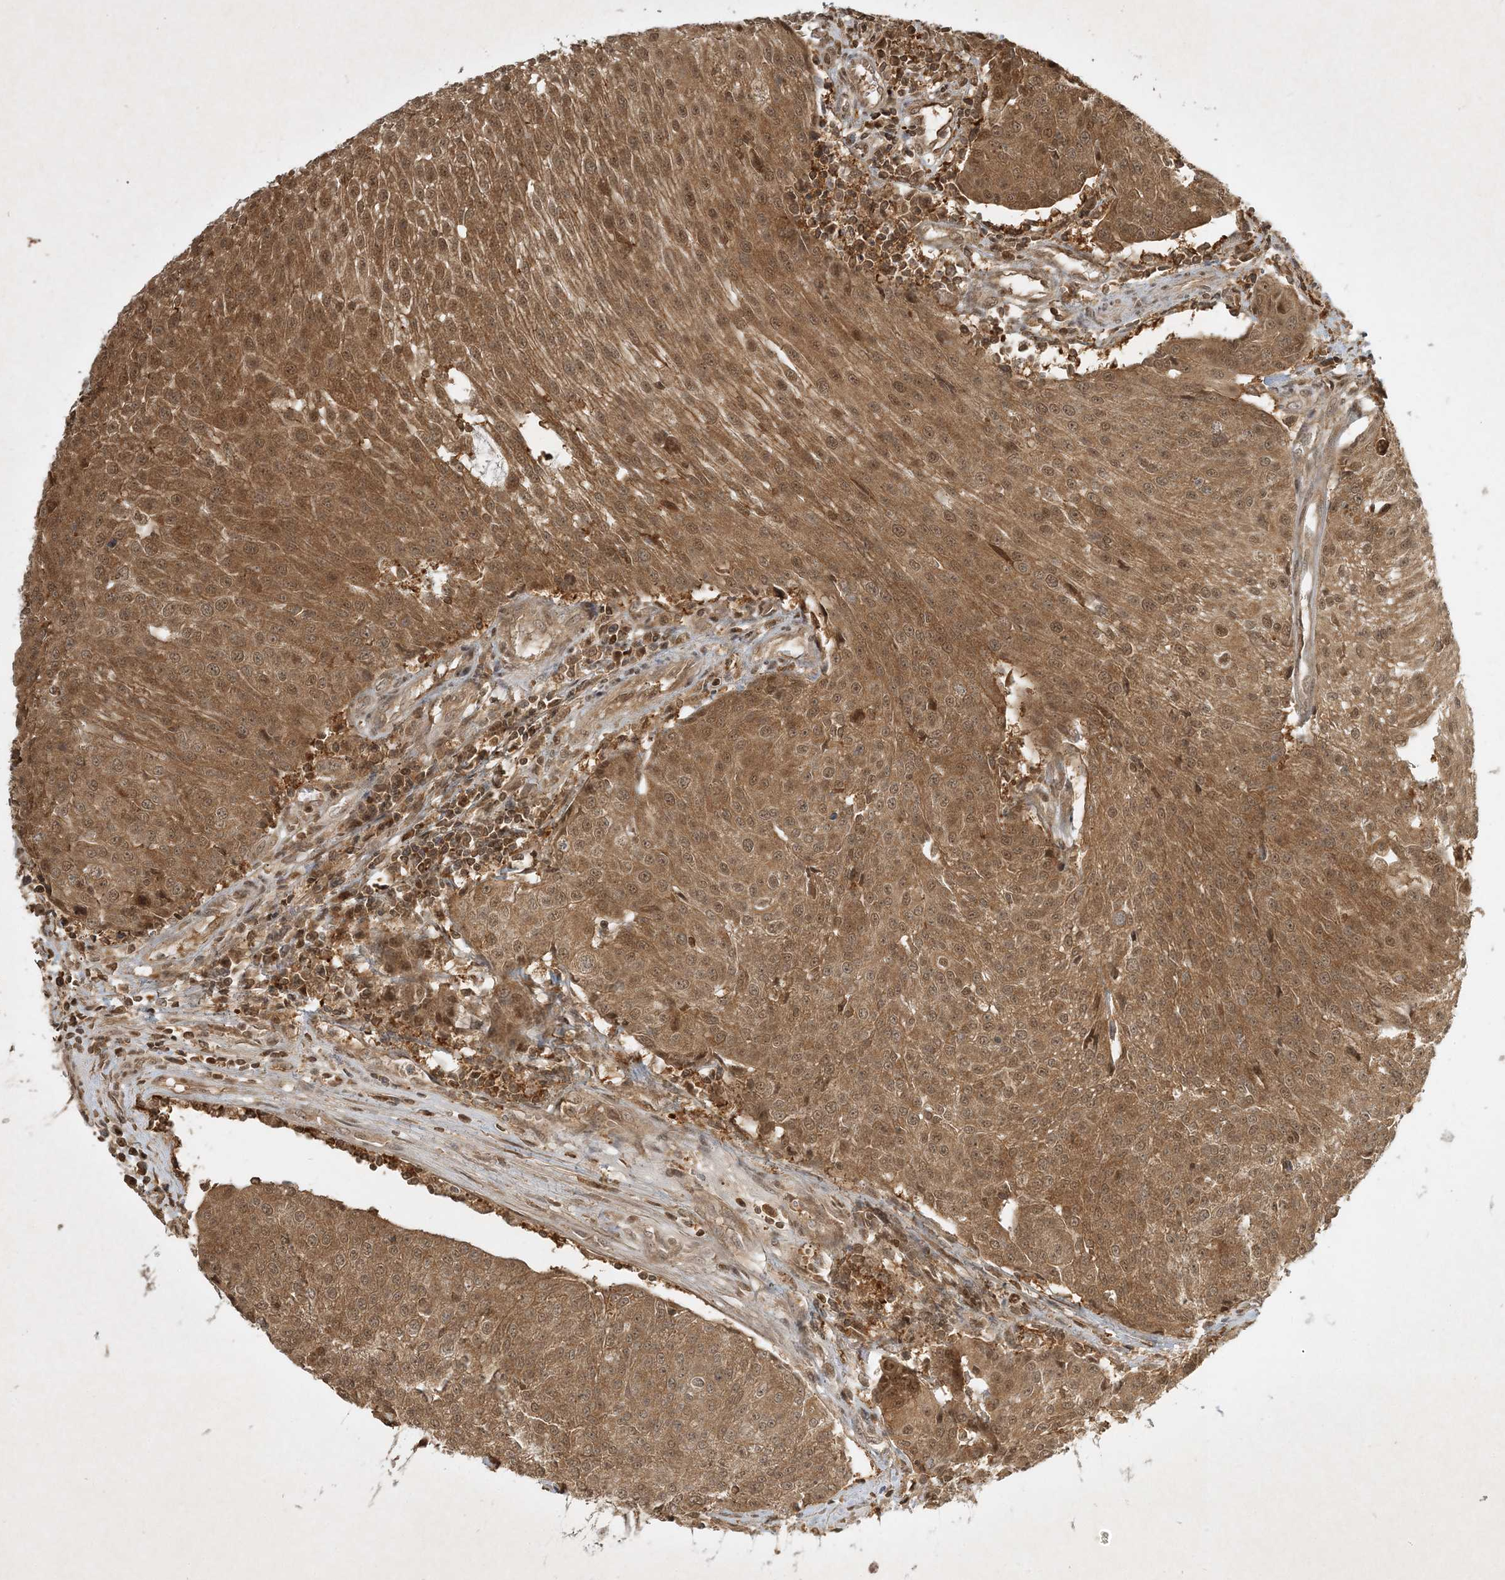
{"staining": {"intensity": "moderate", "quantity": ">75%", "location": "cytoplasmic/membranous,nuclear"}, "tissue": "urothelial cancer", "cell_type": "Tumor cells", "image_type": "cancer", "snomed": [{"axis": "morphology", "description": "Urothelial carcinoma, High grade"}, {"axis": "topography", "description": "Urinary bladder"}], "caption": "There is medium levels of moderate cytoplasmic/membranous and nuclear expression in tumor cells of urothelial carcinoma (high-grade), as demonstrated by immunohistochemical staining (brown color).", "gene": "PLTP", "patient": {"sex": "female", "age": 85}}